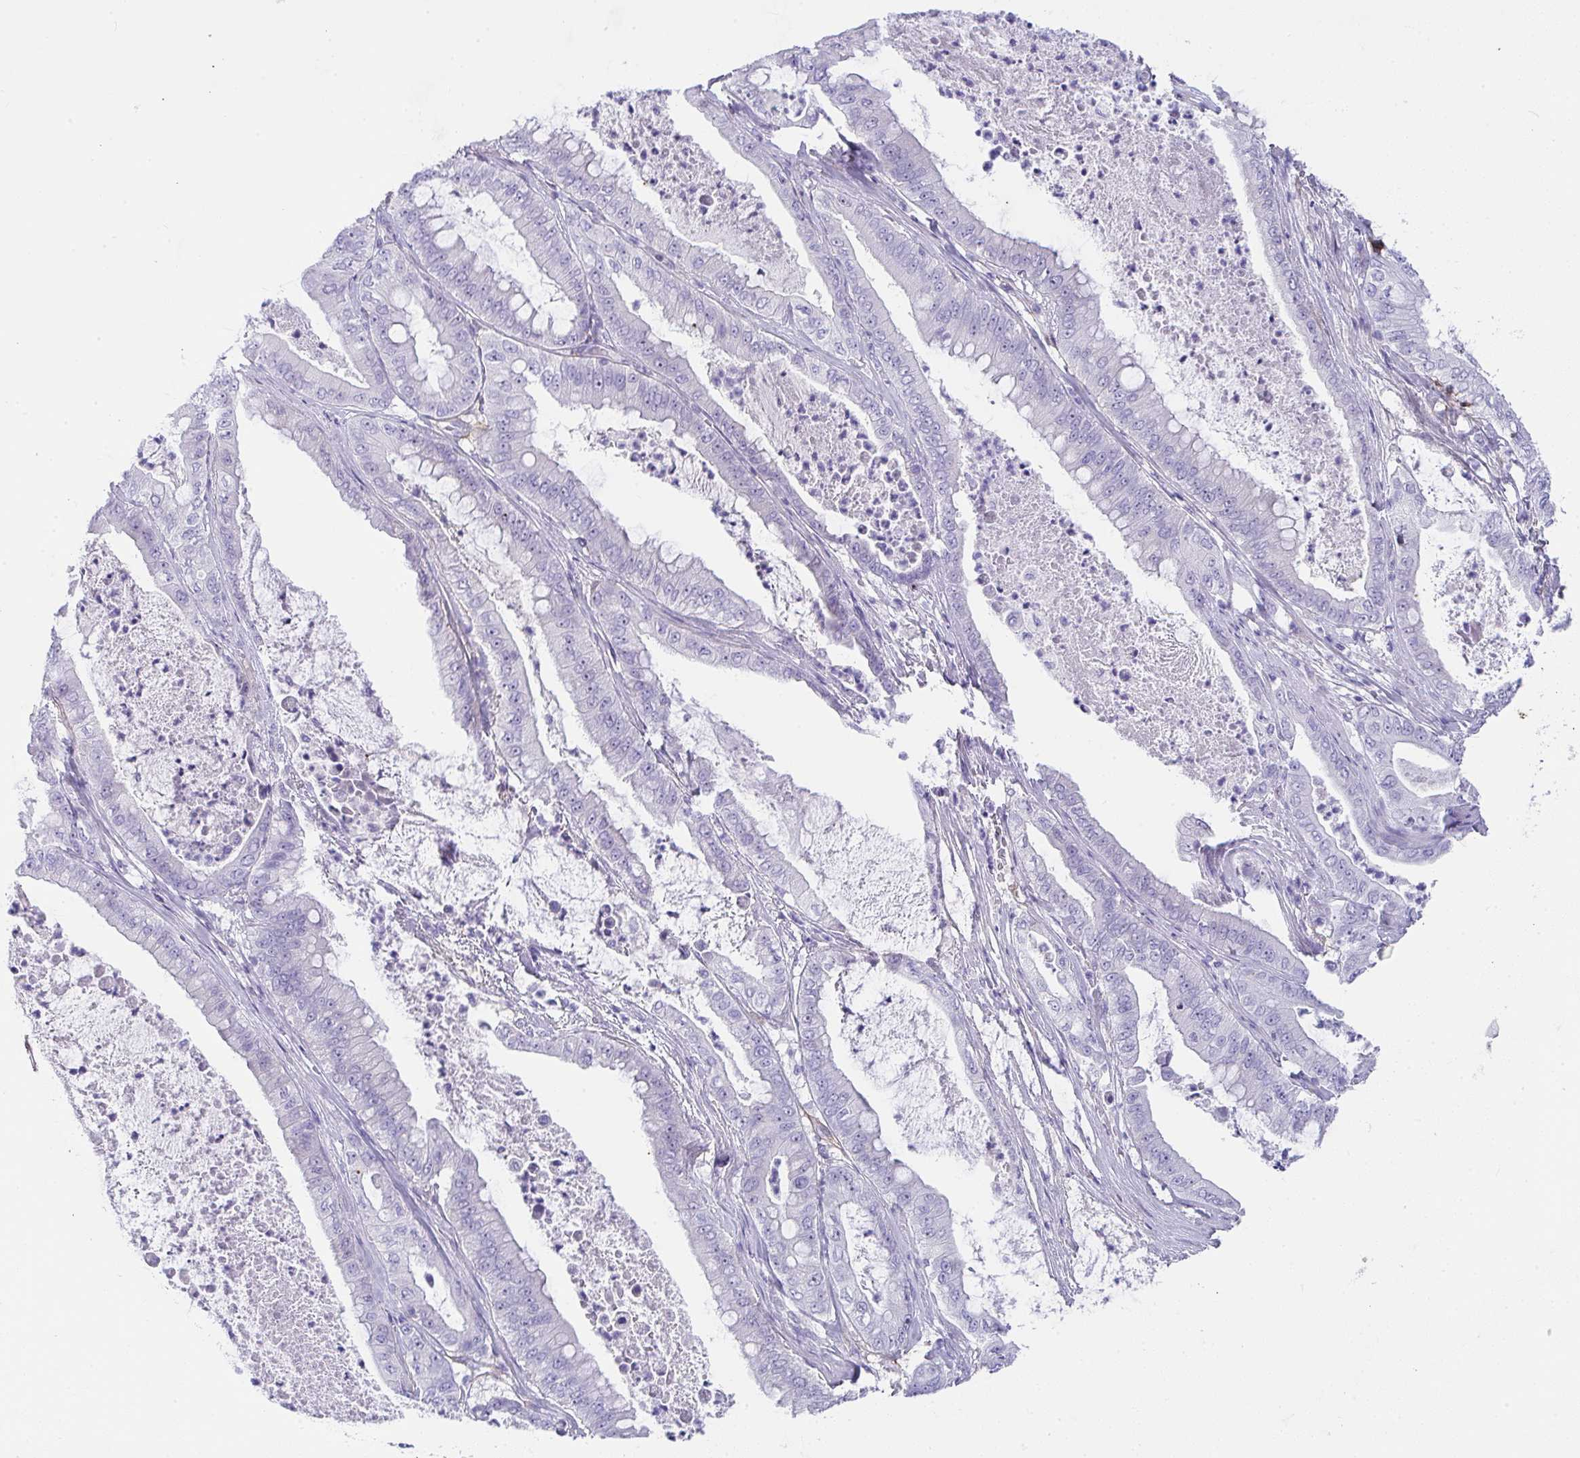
{"staining": {"intensity": "negative", "quantity": "none", "location": "none"}, "tissue": "pancreatic cancer", "cell_type": "Tumor cells", "image_type": "cancer", "snomed": [{"axis": "morphology", "description": "Adenocarcinoma, NOS"}, {"axis": "topography", "description": "Pancreas"}], "caption": "Tumor cells show no significant protein expression in pancreatic cancer. (DAB (3,3'-diaminobenzidine) immunohistochemistry (IHC) visualized using brightfield microscopy, high magnification).", "gene": "LHFPL6", "patient": {"sex": "male", "age": 71}}